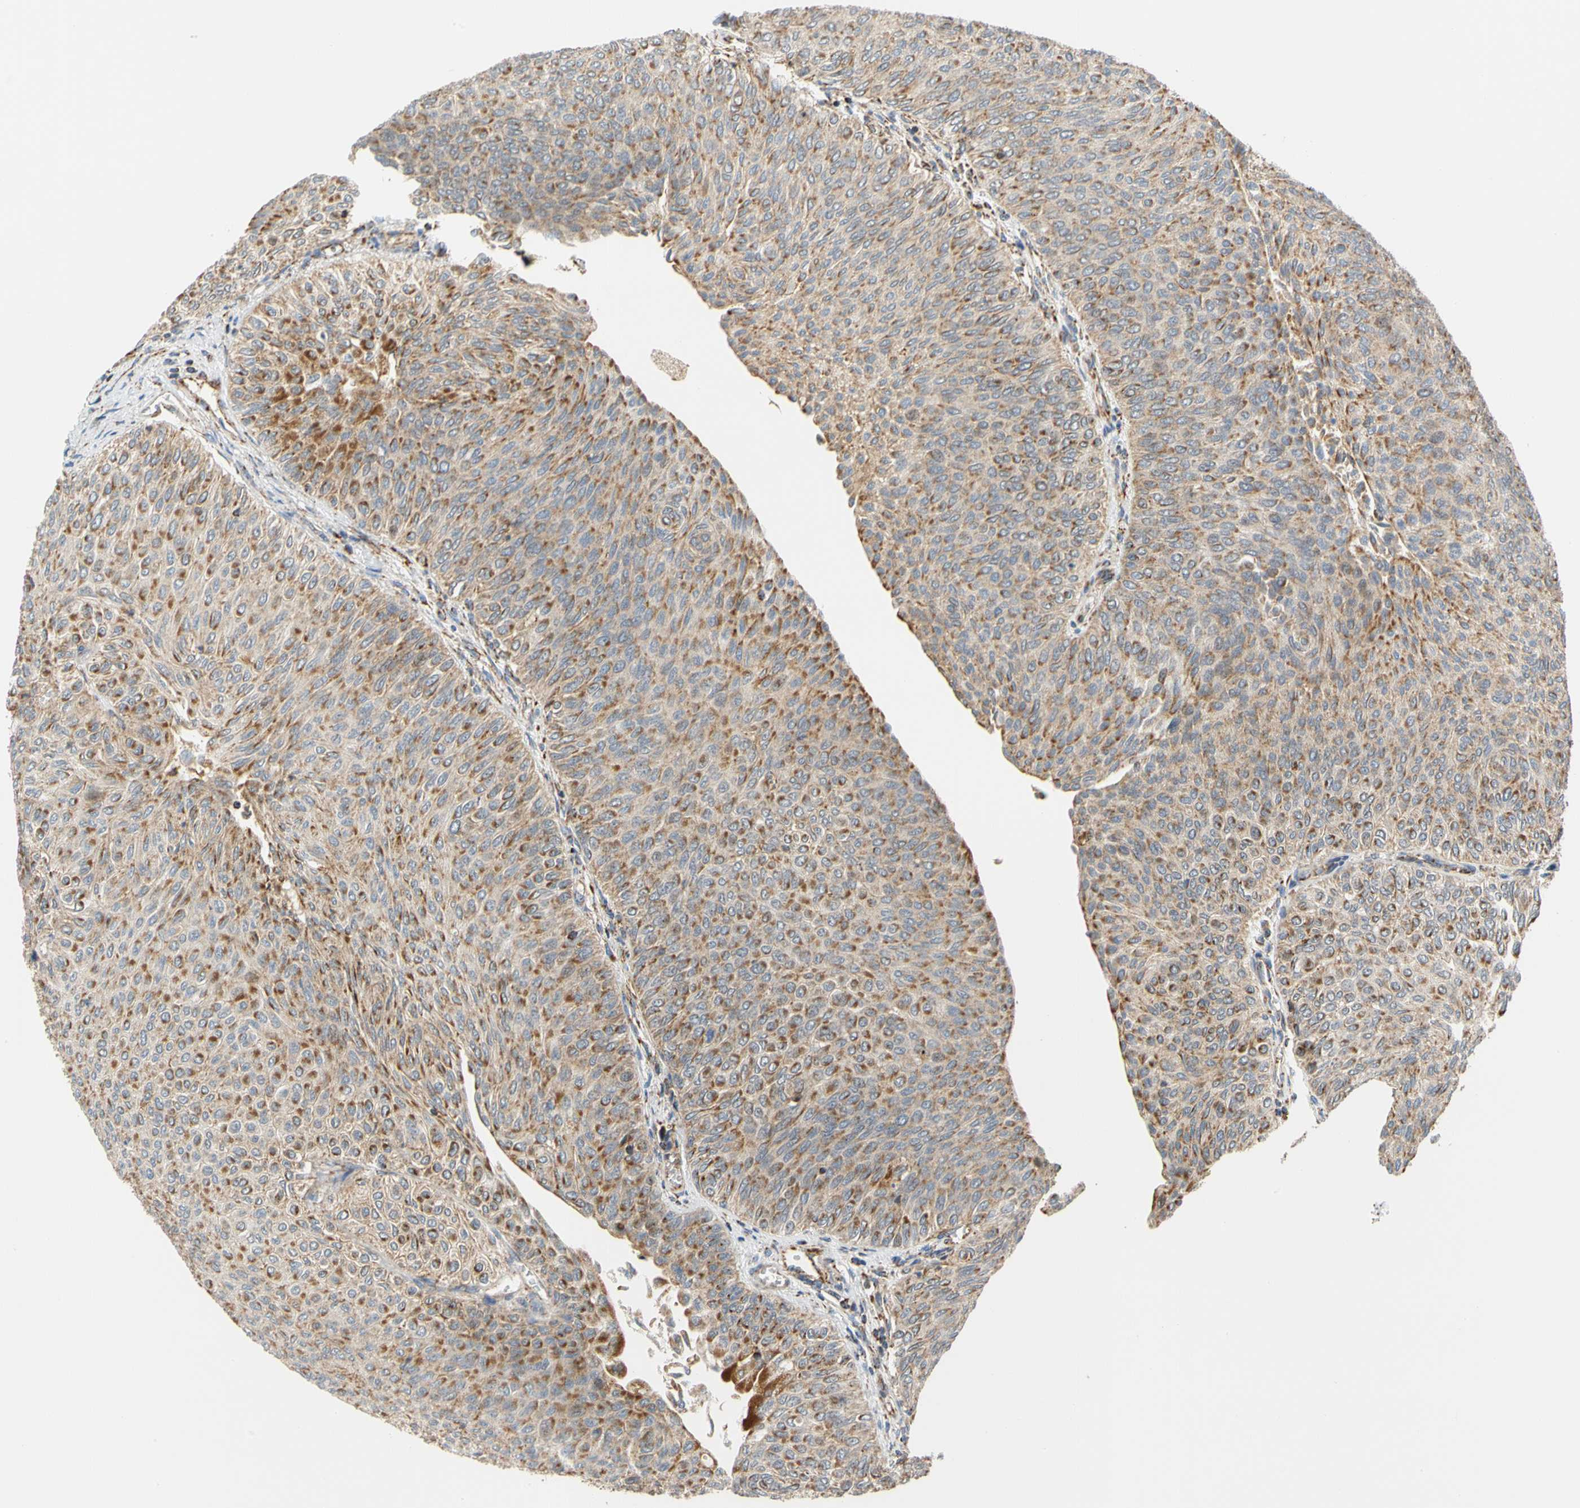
{"staining": {"intensity": "moderate", "quantity": ">75%", "location": "cytoplasmic/membranous"}, "tissue": "urothelial cancer", "cell_type": "Tumor cells", "image_type": "cancer", "snomed": [{"axis": "morphology", "description": "Urothelial carcinoma, Low grade"}, {"axis": "topography", "description": "Urinary bladder"}], "caption": "Immunohistochemical staining of urothelial carcinoma (low-grade) reveals medium levels of moderate cytoplasmic/membranous protein staining in about >75% of tumor cells. (DAB IHC, brown staining for protein, blue staining for nuclei).", "gene": "SFXN3", "patient": {"sex": "male", "age": 78}}